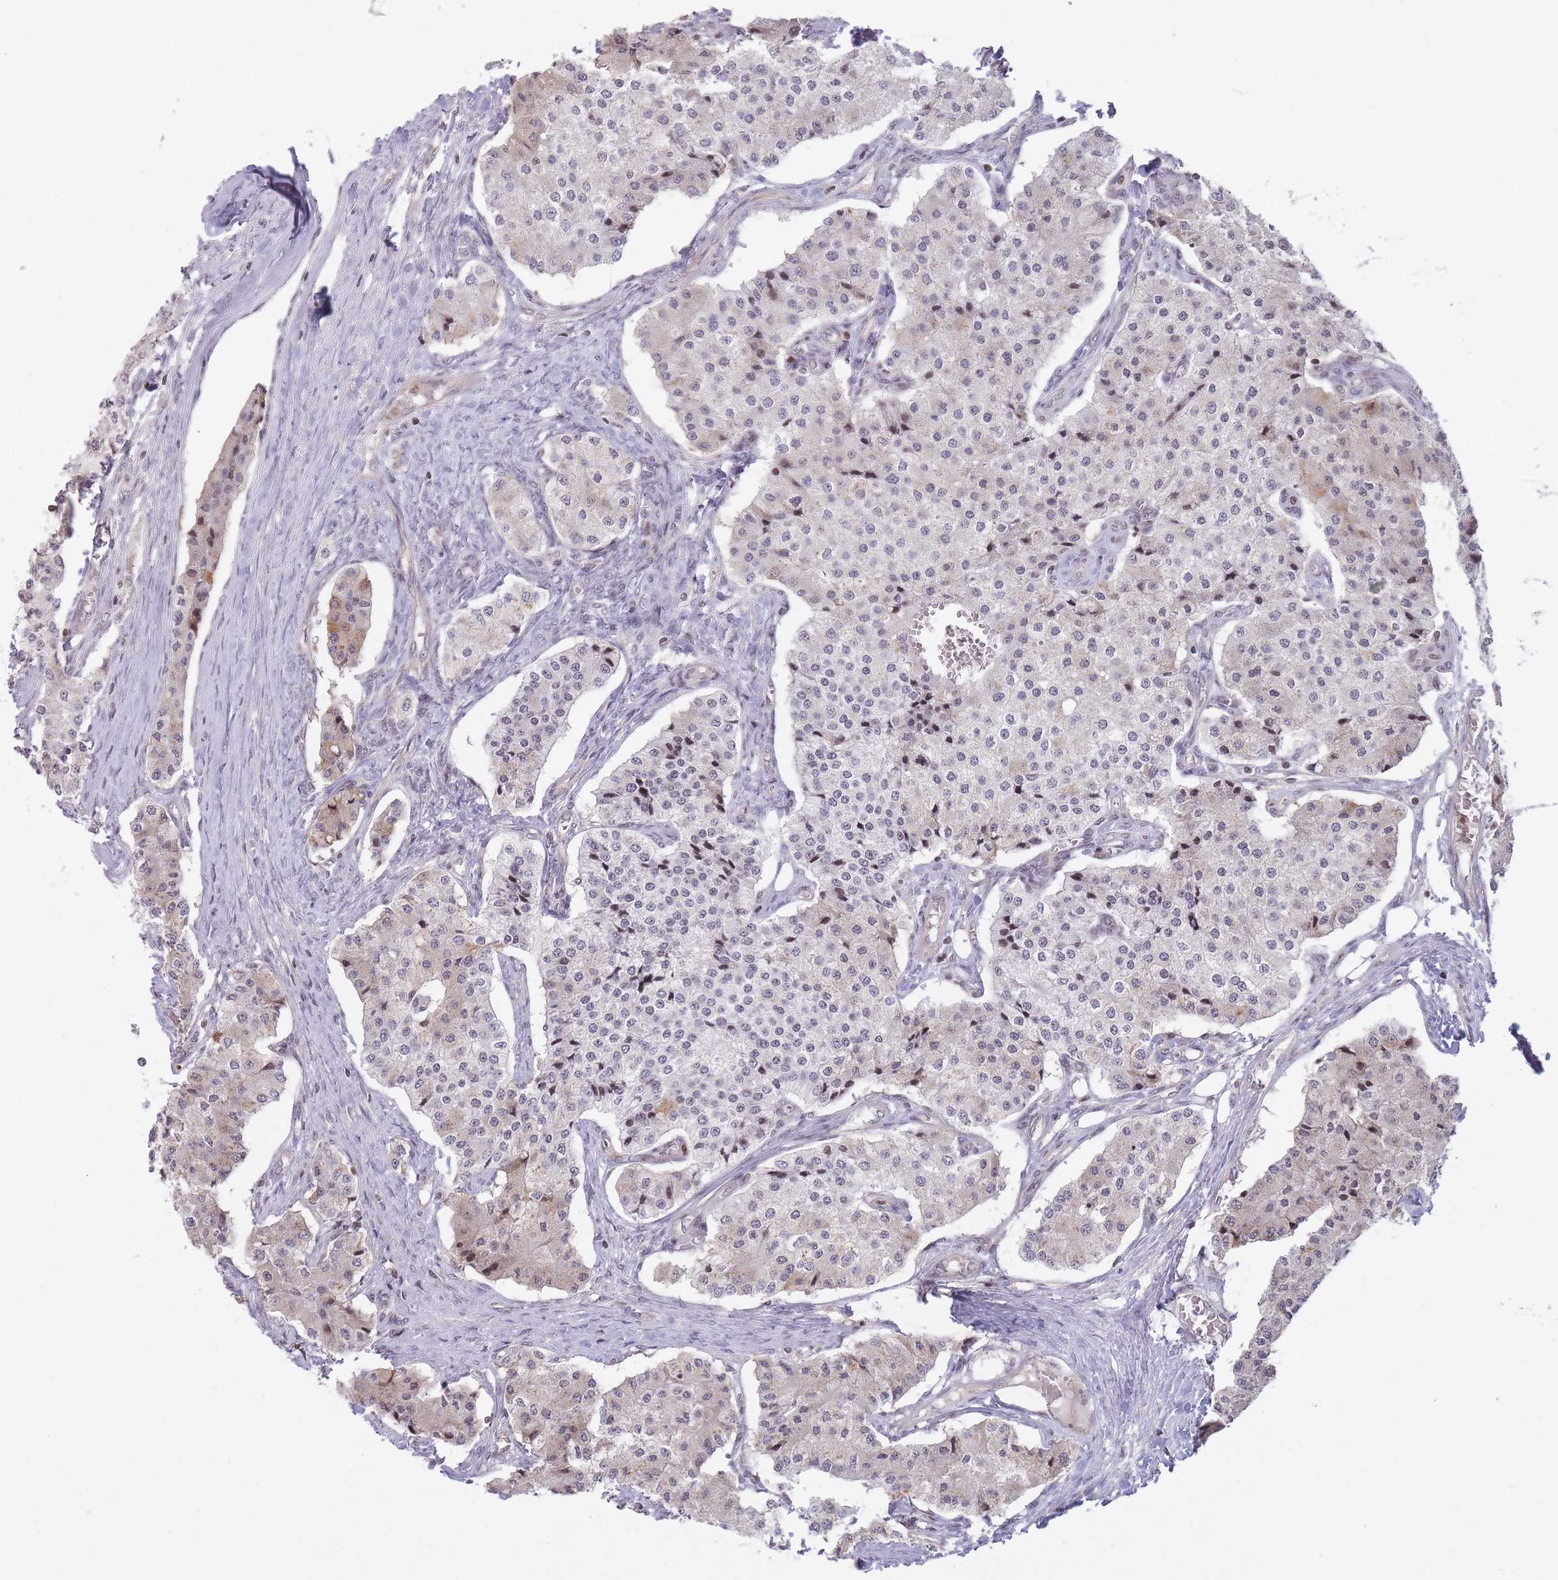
{"staining": {"intensity": "weak", "quantity": "<25%", "location": "cytoplasmic/membranous"}, "tissue": "carcinoid", "cell_type": "Tumor cells", "image_type": "cancer", "snomed": [{"axis": "morphology", "description": "Carcinoid, malignant, NOS"}, {"axis": "topography", "description": "Colon"}], "caption": "This is an immunohistochemistry (IHC) micrograph of human carcinoid. There is no staining in tumor cells.", "gene": "SLC35F5", "patient": {"sex": "female", "age": 52}}